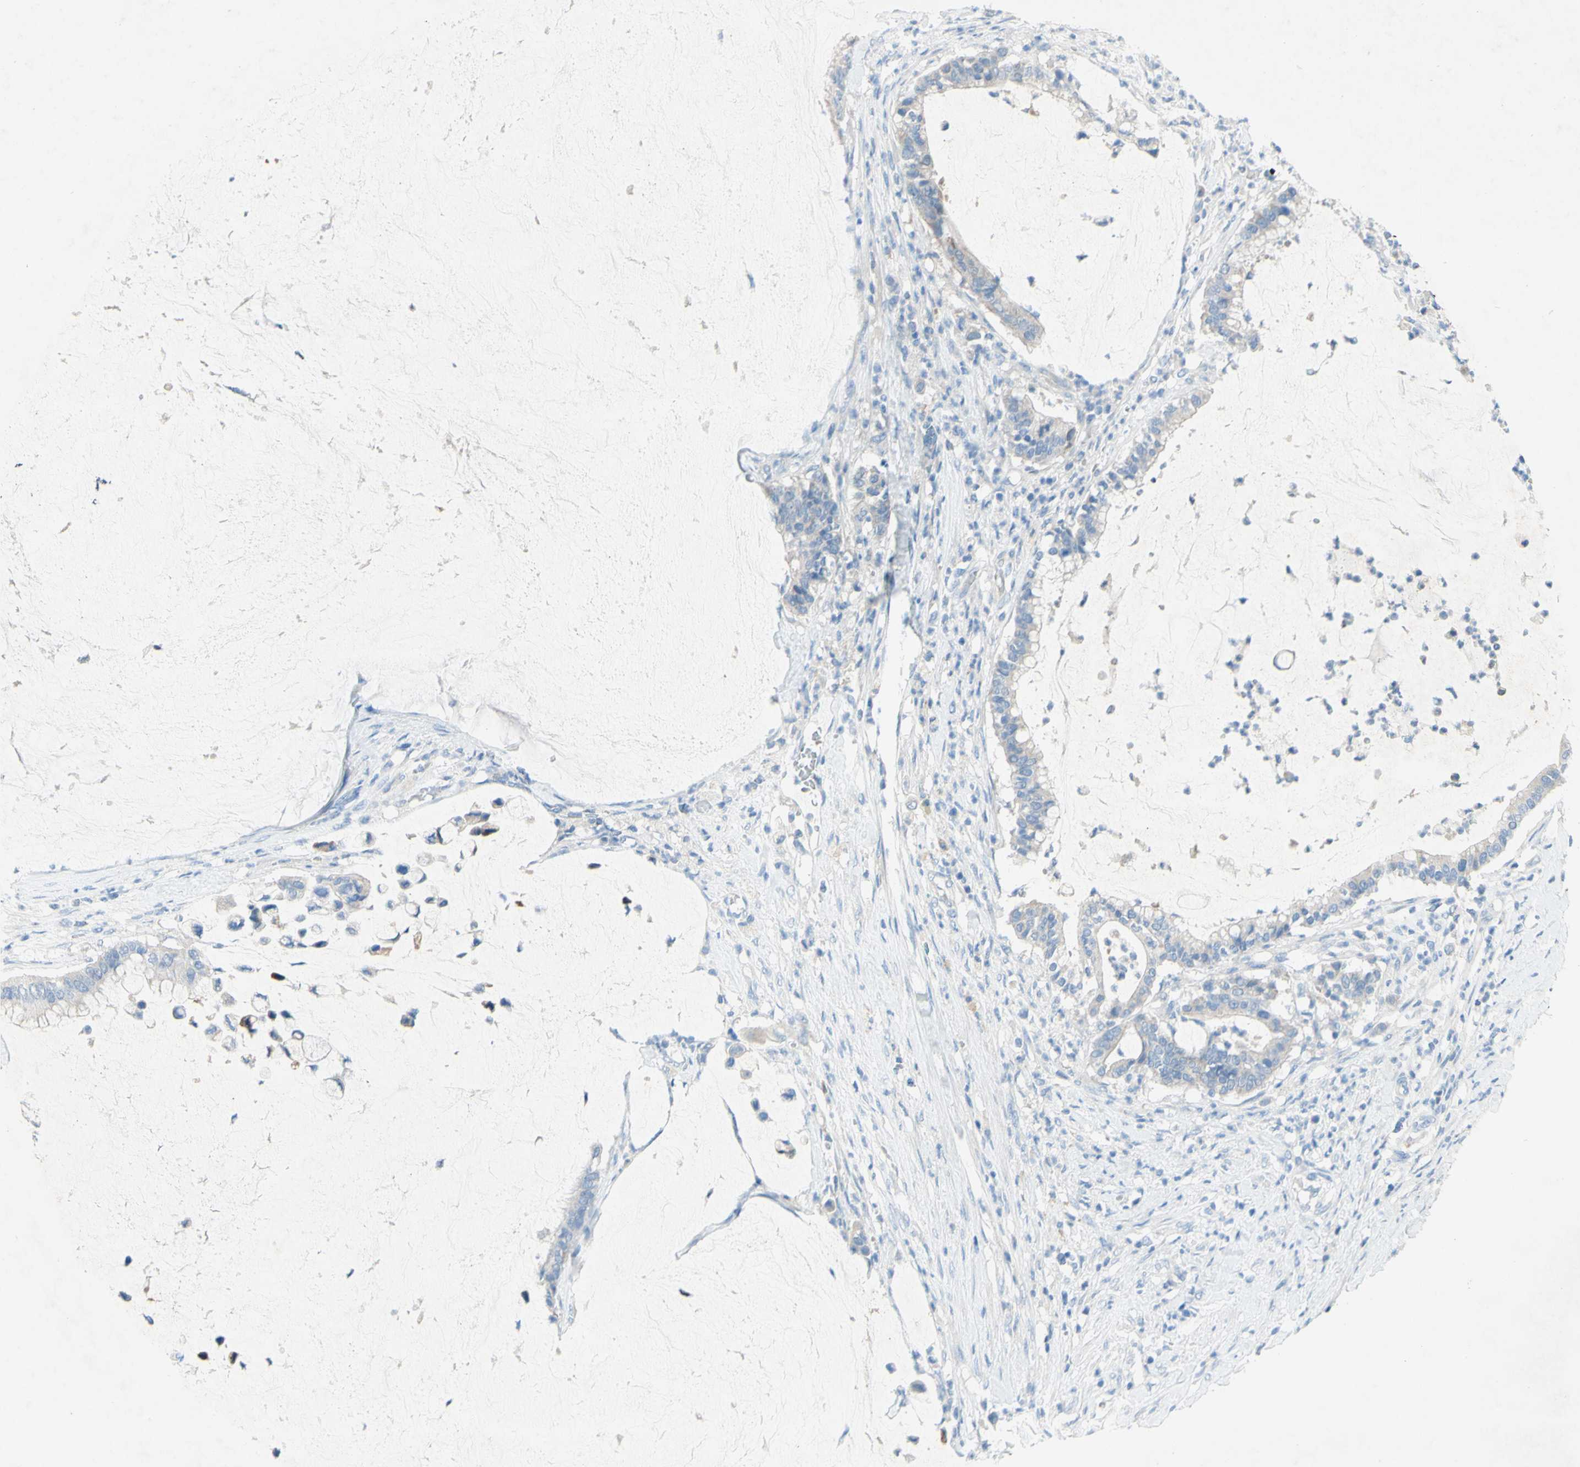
{"staining": {"intensity": "negative", "quantity": "none", "location": "none"}, "tissue": "pancreatic cancer", "cell_type": "Tumor cells", "image_type": "cancer", "snomed": [{"axis": "morphology", "description": "Adenocarcinoma, NOS"}, {"axis": "topography", "description": "Pancreas"}], "caption": "High power microscopy photomicrograph of an IHC histopathology image of pancreatic cancer, revealing no significant expression in tumor cells.", "gene": "ACADL", "patient": {"sex": "male", "age": 41}}